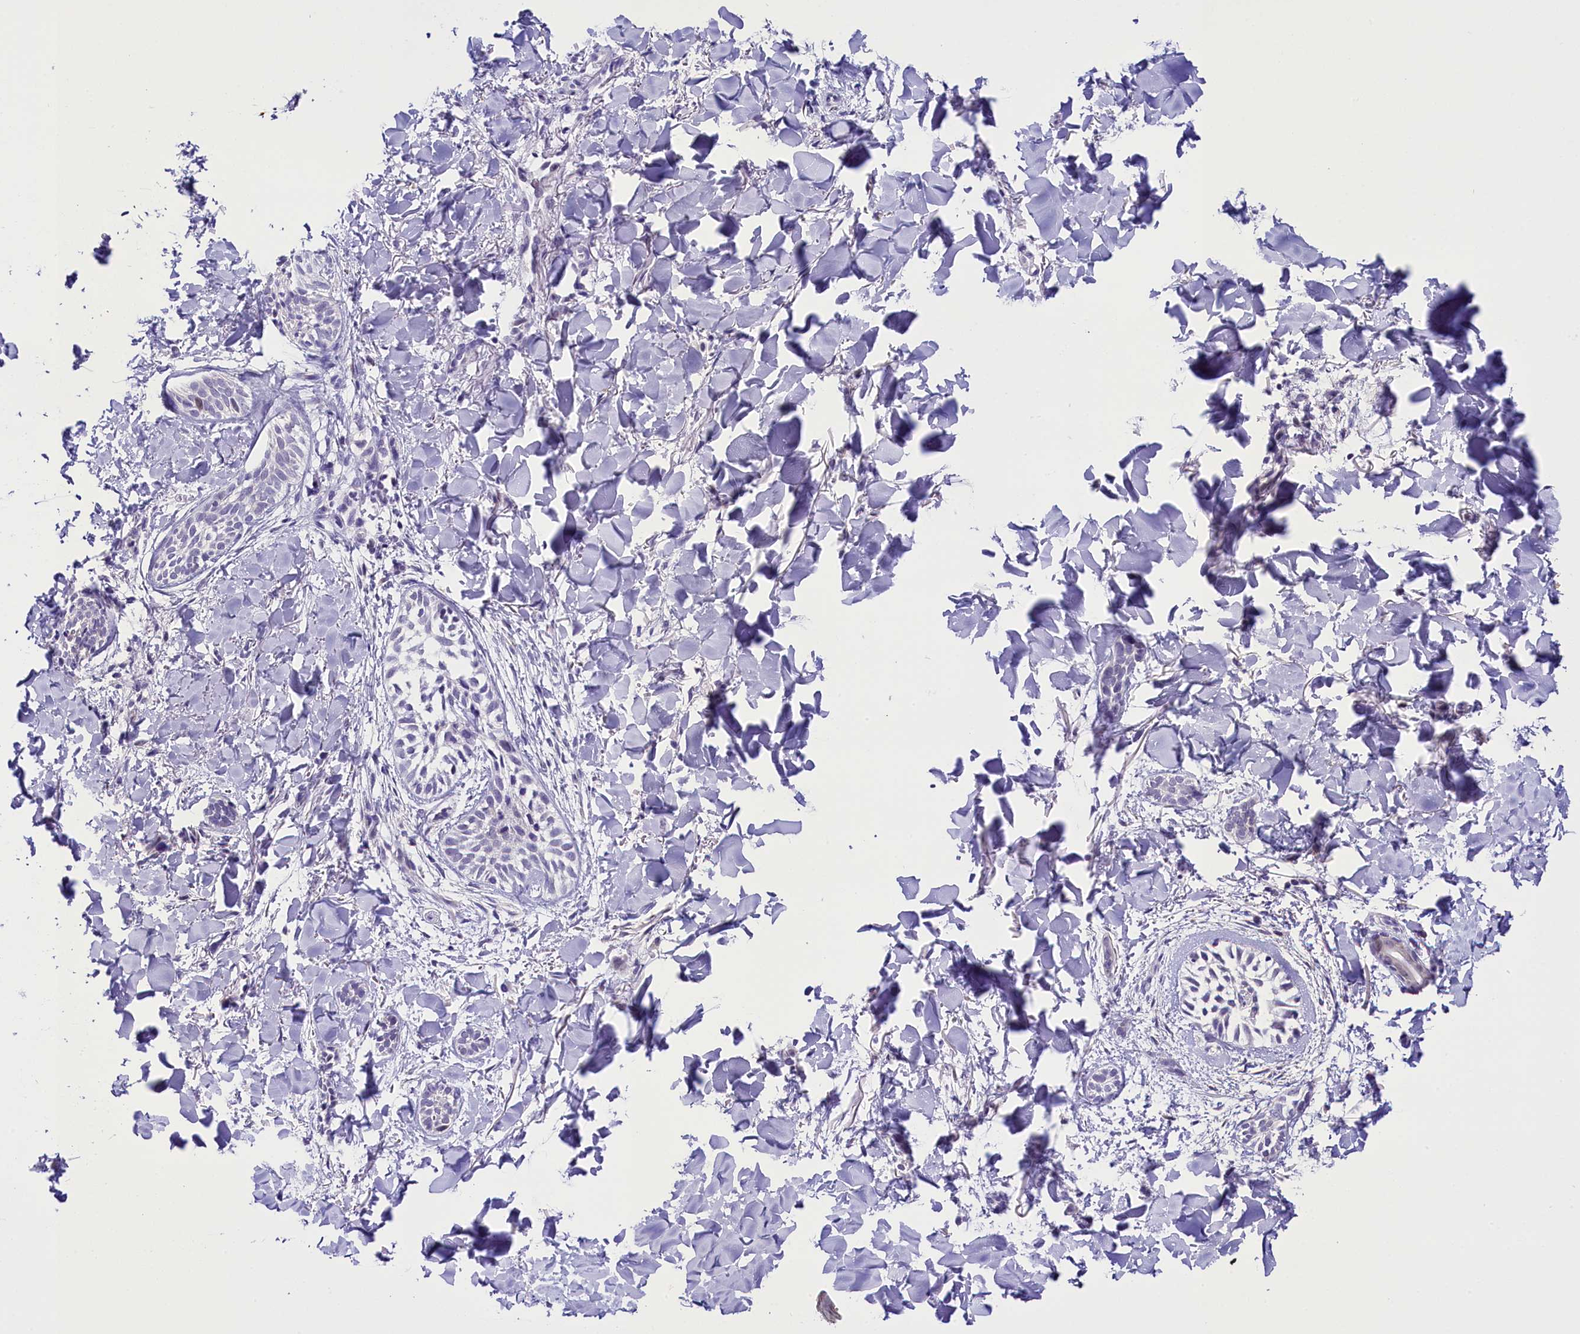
{"staining": {"intensity": "weak", "quantity": "<25%", "location": "cytoplasmic/membranous"}, "tissue": "skin cancer", "cell_type": "Tumor cells", "image_type": "cancer", "snomed": [{"axis": "morphology", "description": "Basal cell carcinoma"}, {"axis": "topography", "description": "Skin"}], "caption": "Immunohistochemistry (IHC) micrograph of skin basal cell carcinoma stained for a protein (brown), which displays no staining in tumor cells. (DAB IHC with hematoxylin counter stain).", "gene": "OSGEP", "patient": {"sex": "female", "age": 59}}